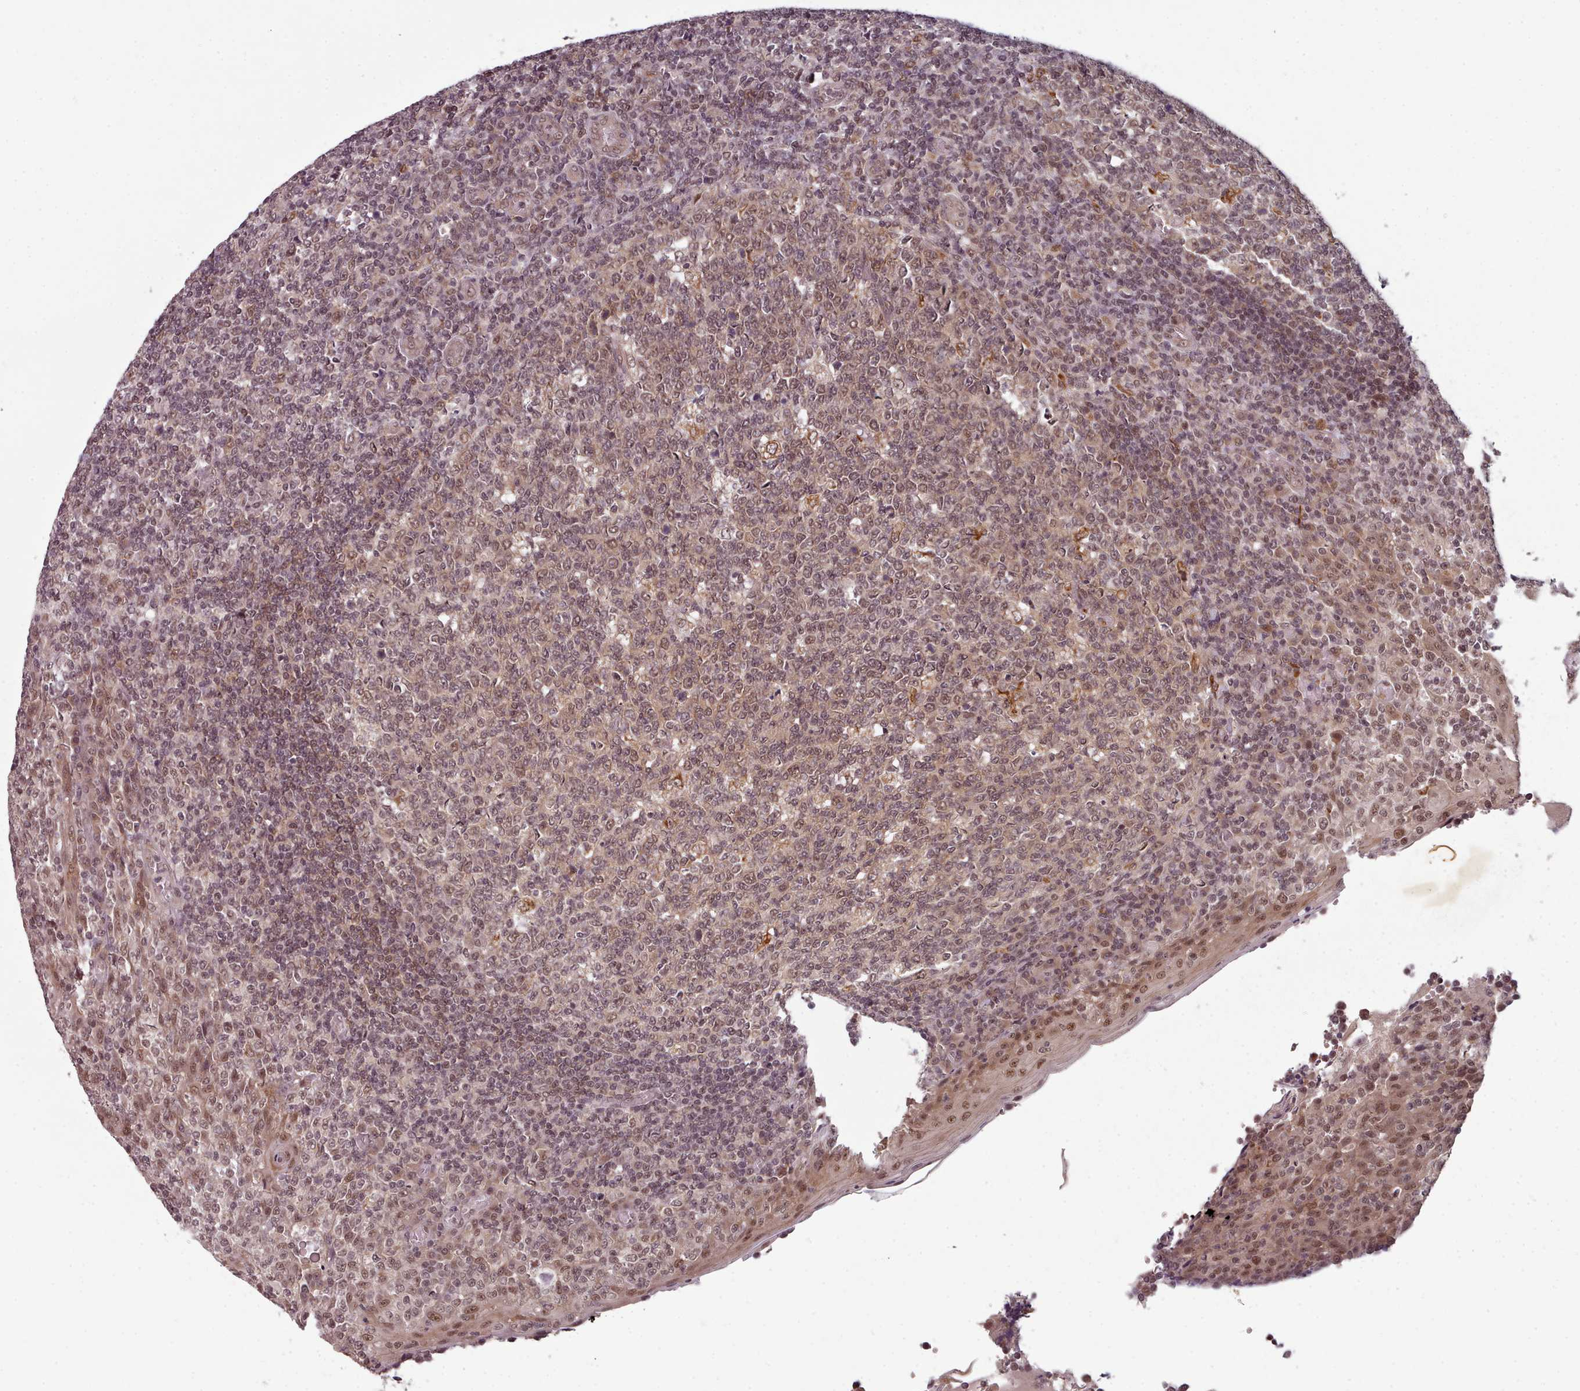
{"staining": {"intensity": "weak", "quantity": ">75%", "location": "cytoplasmic/membranous,nuclear"}, "tissue": "tonsil", "cell_type": "Germinal center cells", "image_type": "normal", "snomed": [{"axis": "morphology", "description": "Normal tissue, NOS"}, {"axis": "topography", "description": "Tonsil"}], "caption": "A brown stain highlights weak cytoplasmic/membranous,nuclear staining of a protein in germinal center cells of normal human tonsil.", "gene": "DHX8", "patient": {"sex": "female", "age": 19}}